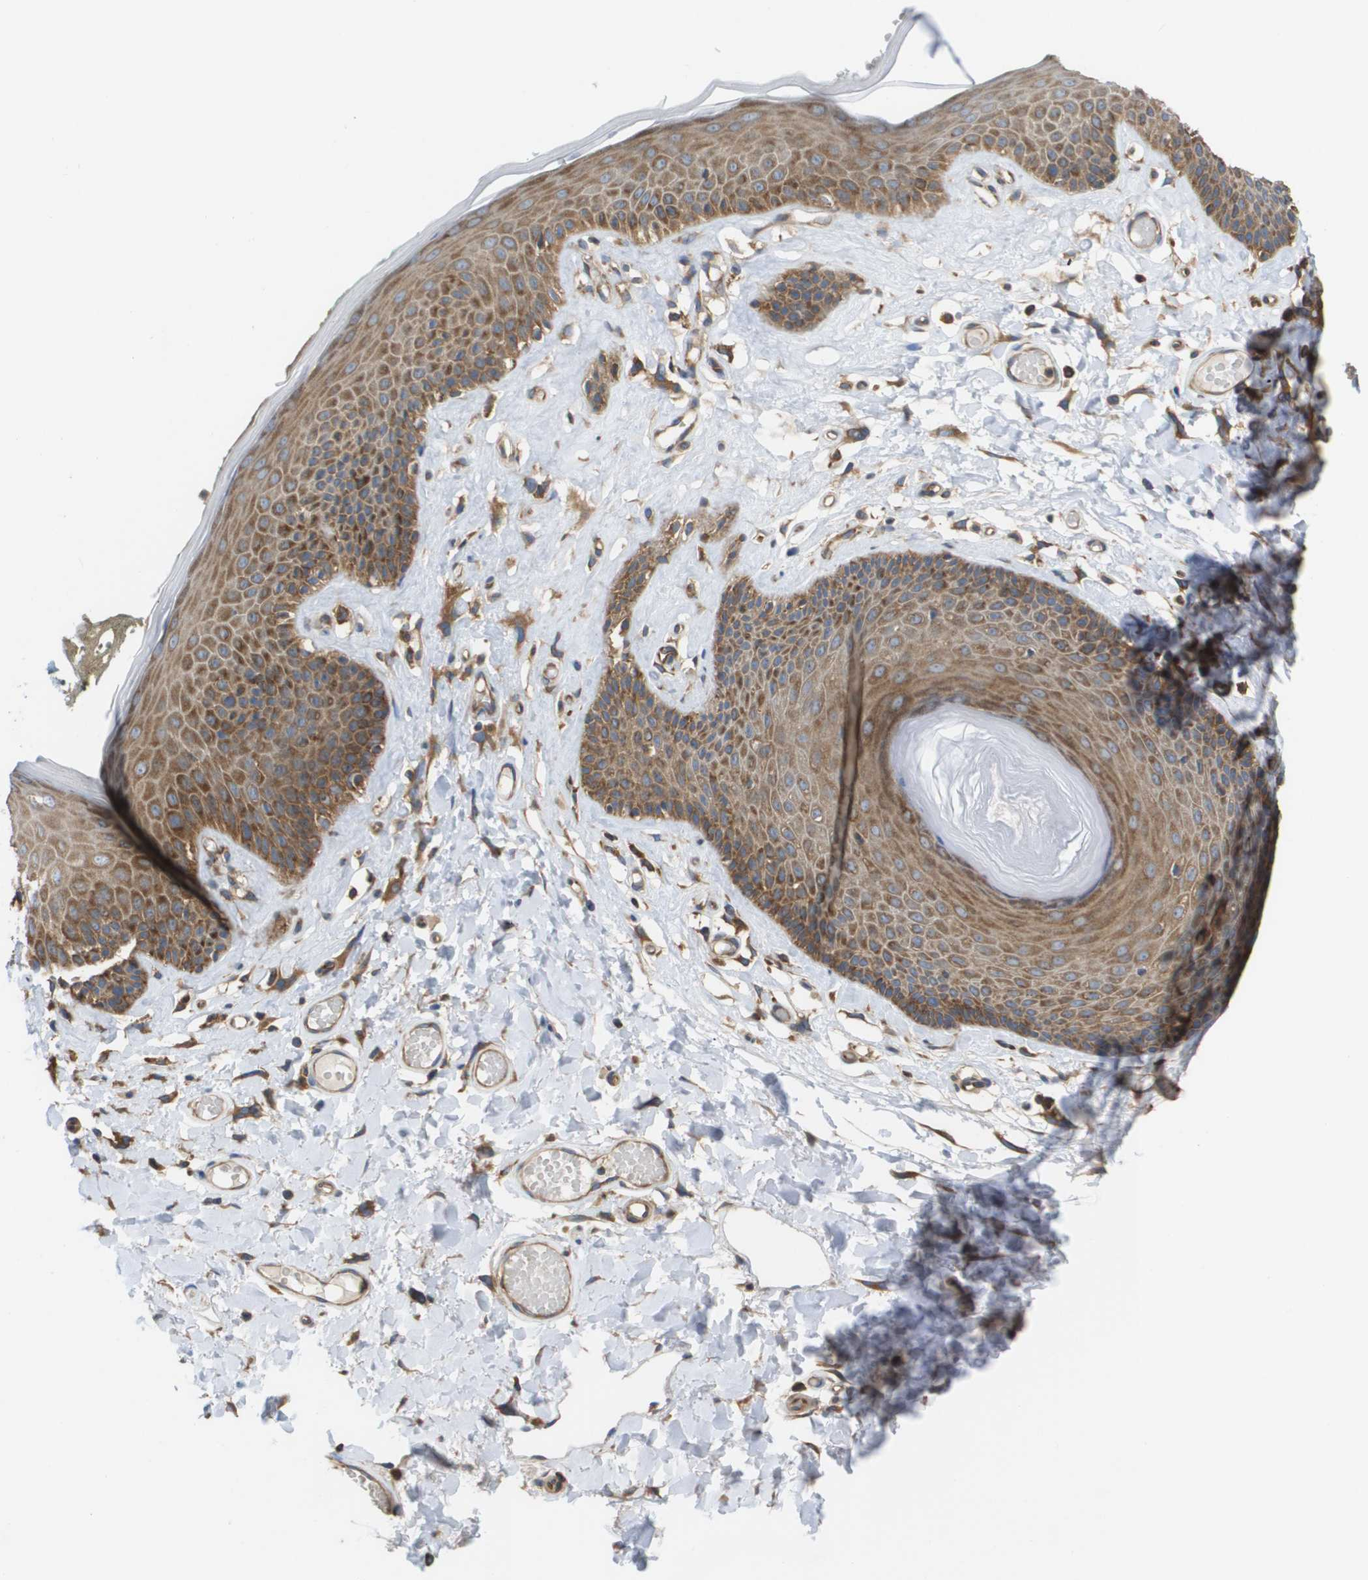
{"staining": {"intensity": "moderate", "quantity": ">75%", "location": "cytoplasmic/membranous"}, "tissue": "skin", "cell_type": "Epidermal cells", "image_type": "normal", "snomed": [{"axis": "morphology", "description": "Normal tissue, NOS"}, {"axis": "topography", "description": "Vulva"}], "caption": "Immunohistochemistry (IHC) photomicrograph of normal skin: skin stained using IHC displays medium levels of moderate protein expression localized specifically in the cytoplasmic/membranous of epidermal cells, appearing as a cytoplasmic/membranous brown color.", "gene": "EIF4G2", "patient": {"sex": "female", "age": 73}}